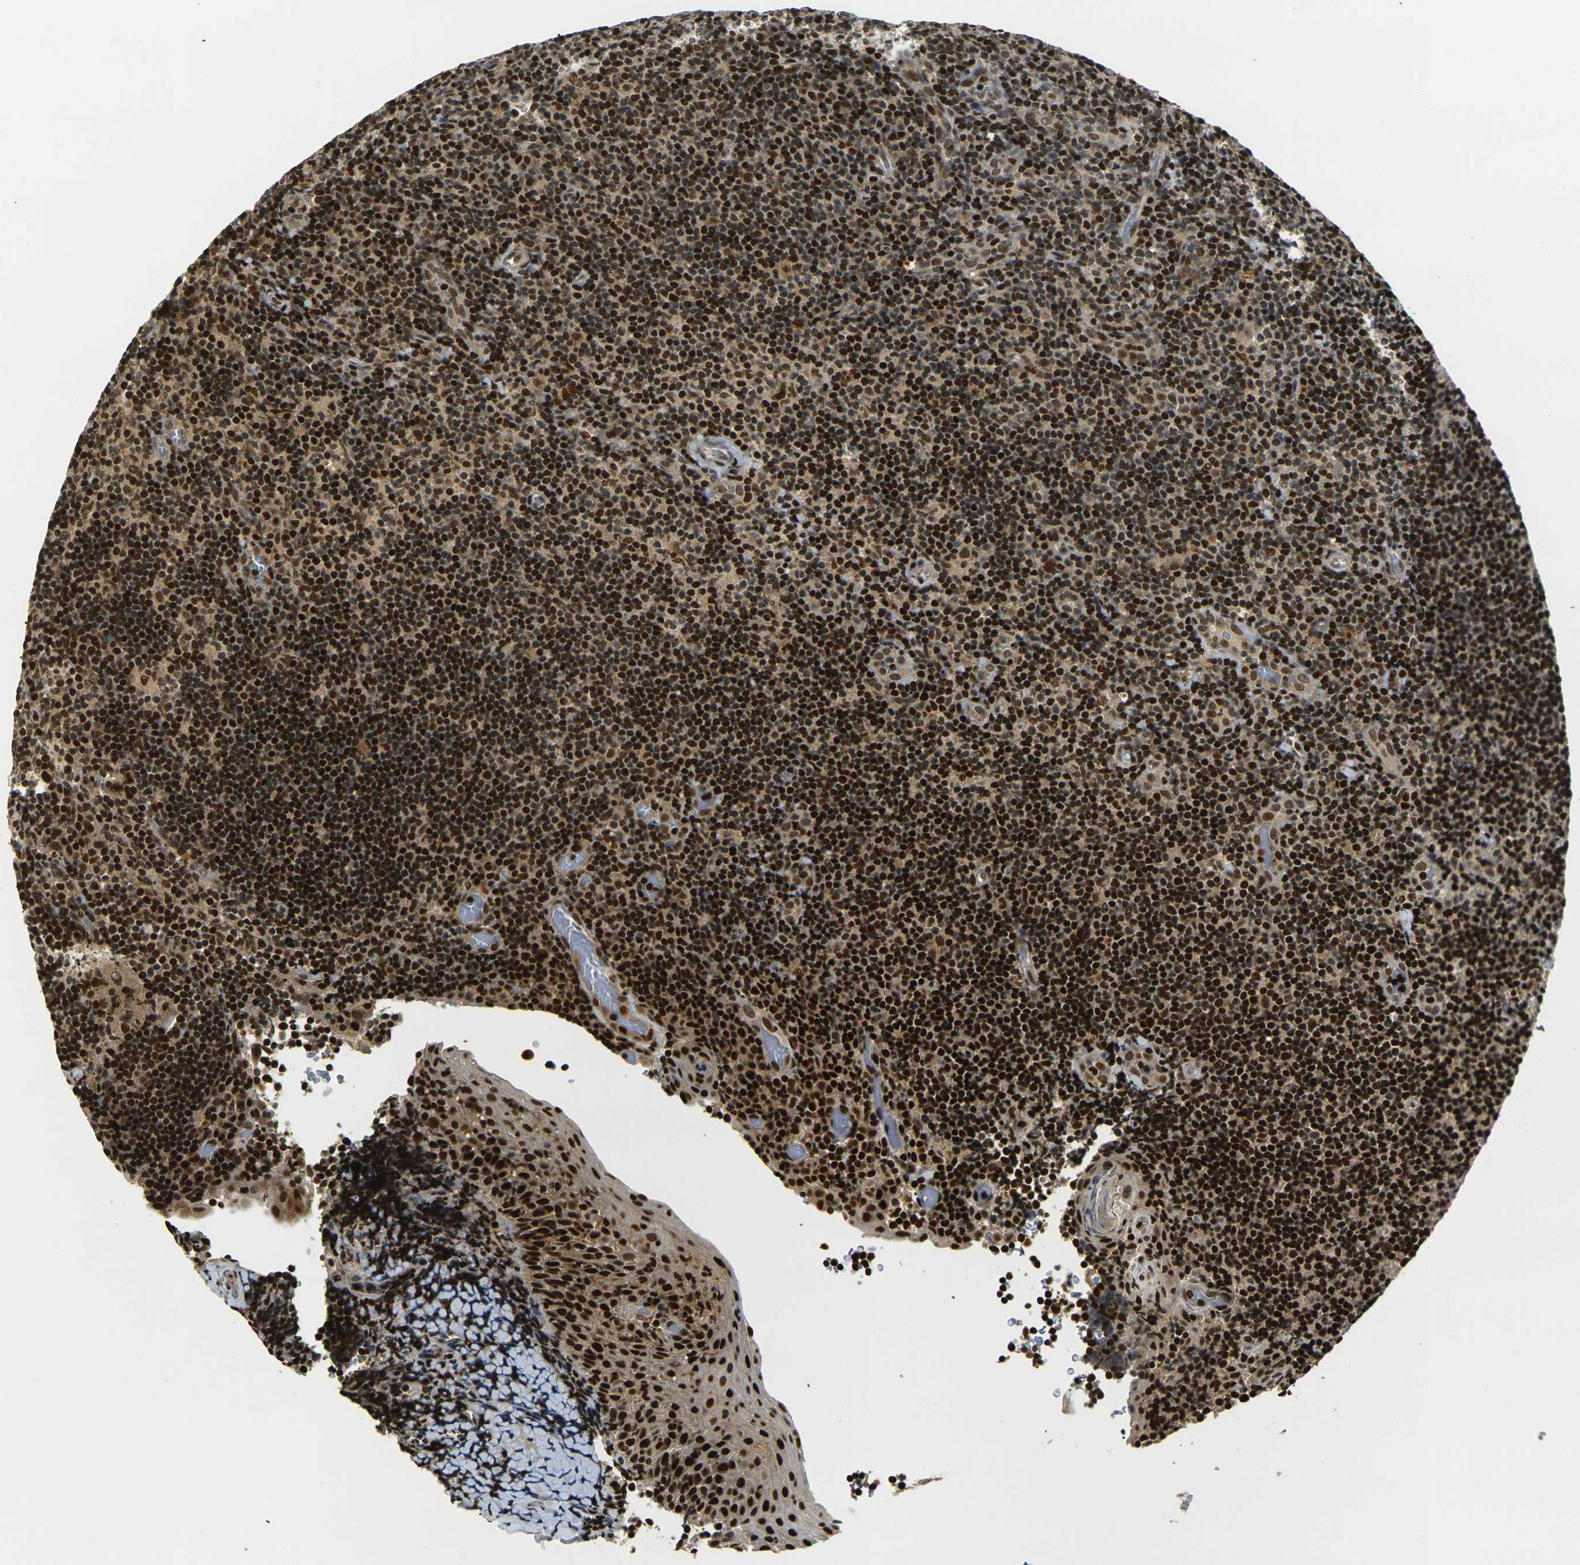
{"staining": {"intensity": "strong", "quantity": ">75%", "location": "cytoplasmic/membranous,nuclear"}, "tissue": "tonsil", "cell_type": "Germinal center cells", "image_type": "normal", "snomed": [{"axis": "morphology", "description": "Normal tissue, NOS"}, {"axis": "topography", "description": "Tonsil"}], "caption": "Human tonsil stained with a protein marker reveals strong staining in germinal center cells.", "gene": "ACTL6A", "patient": {"sex": "male", "age": 37}}